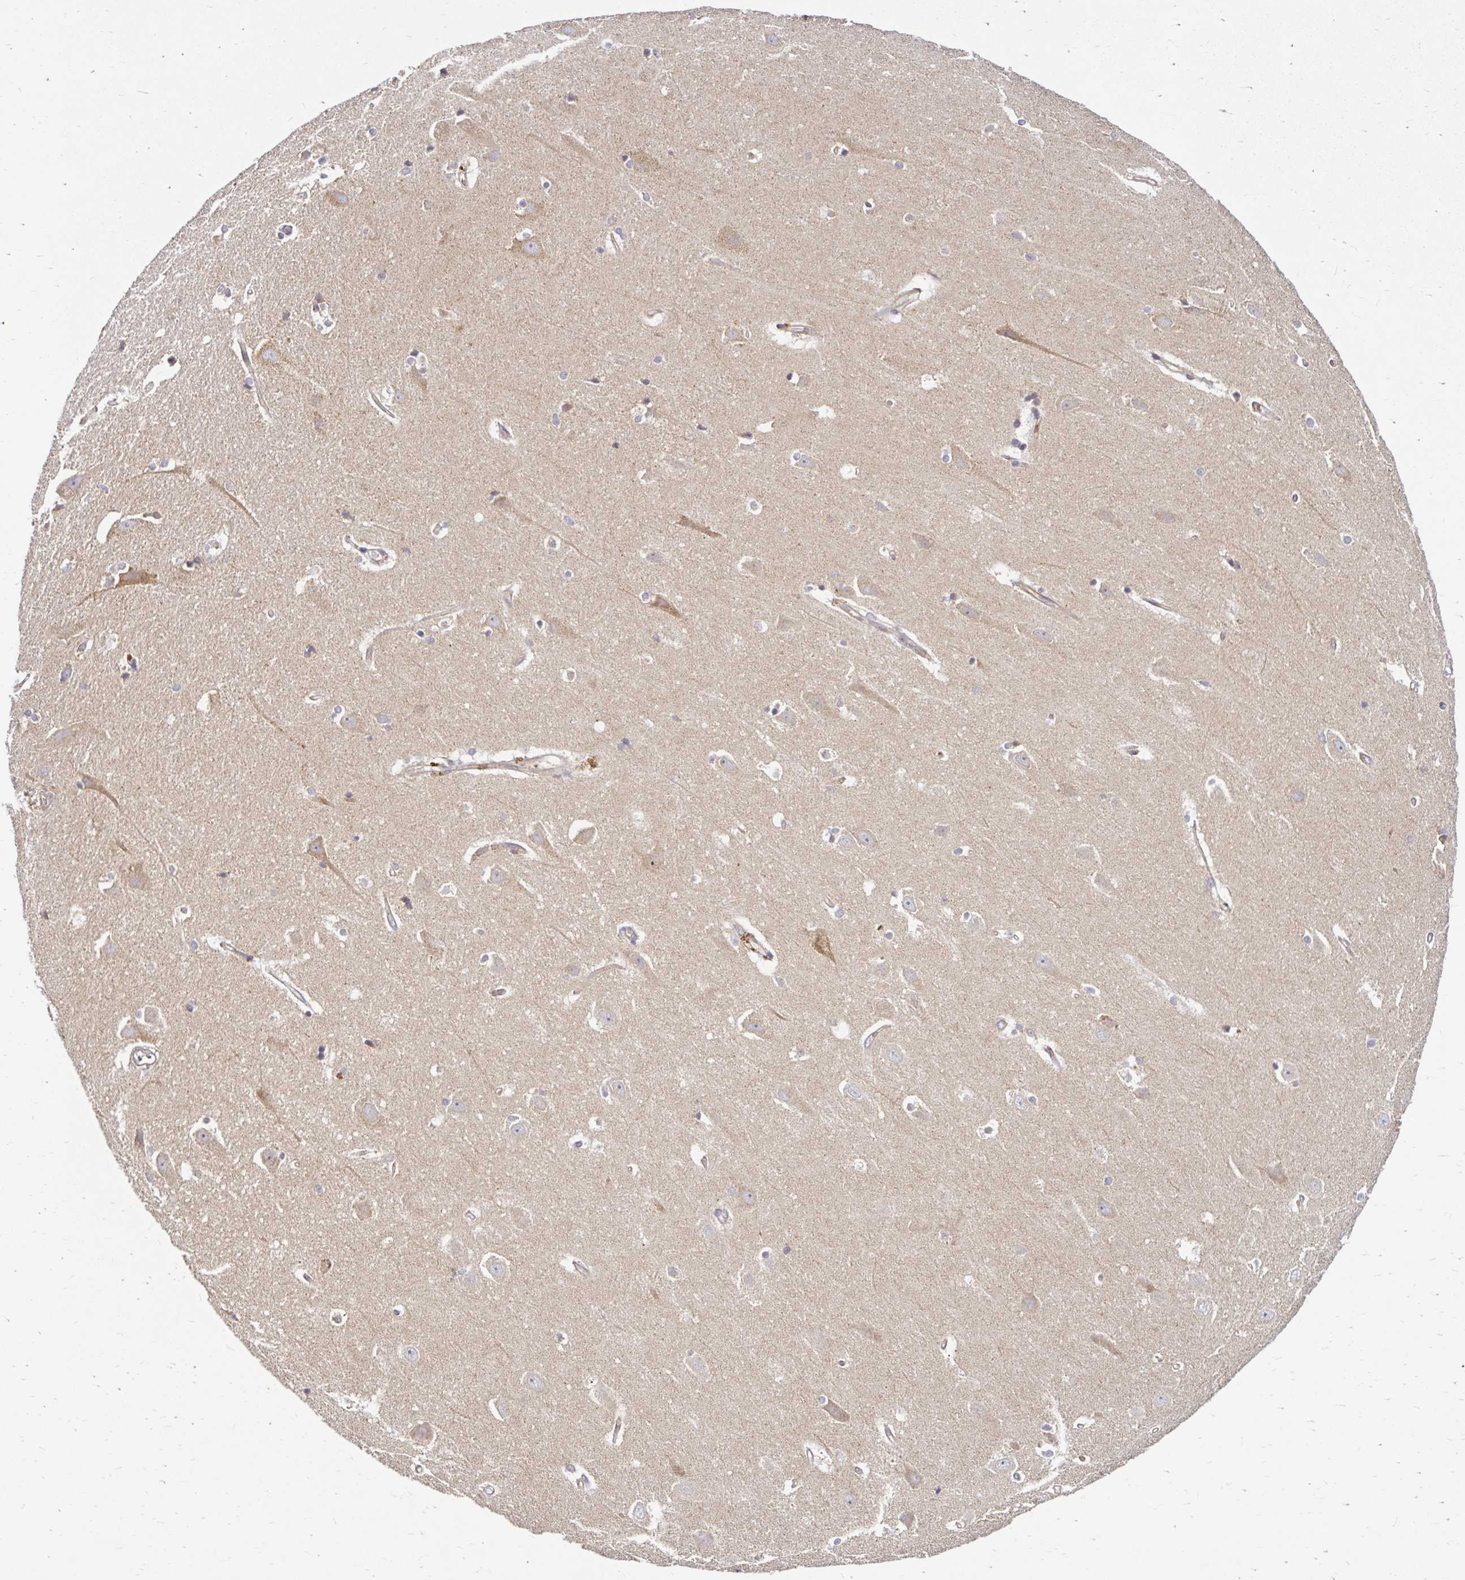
{"staining": {"intensity": "moderate", "quantity": "<25%", "location": "nuclear"}, "tissue": "hippocampus", "cell_type": "Glial cells", "image_type": "normal", "snomed": [{"axis": "morphology", "description": "Normal tissue, NOS"}, {"axis": "topography", "description": "Hippocampus"}], "caption": "Normal hippocampus demonstrates moderate nuclear staining in about <25% of glial cells, visualized by immunohistochemistry. The staining is performed using DAB (3,3'-diaminobenzidine) brown chromogen to label protein expression. The nuclei are counter-stained blue using hematoxylin.", "gene": "ARHGEF37", "patient": {"sex": "male", "age": 63}}